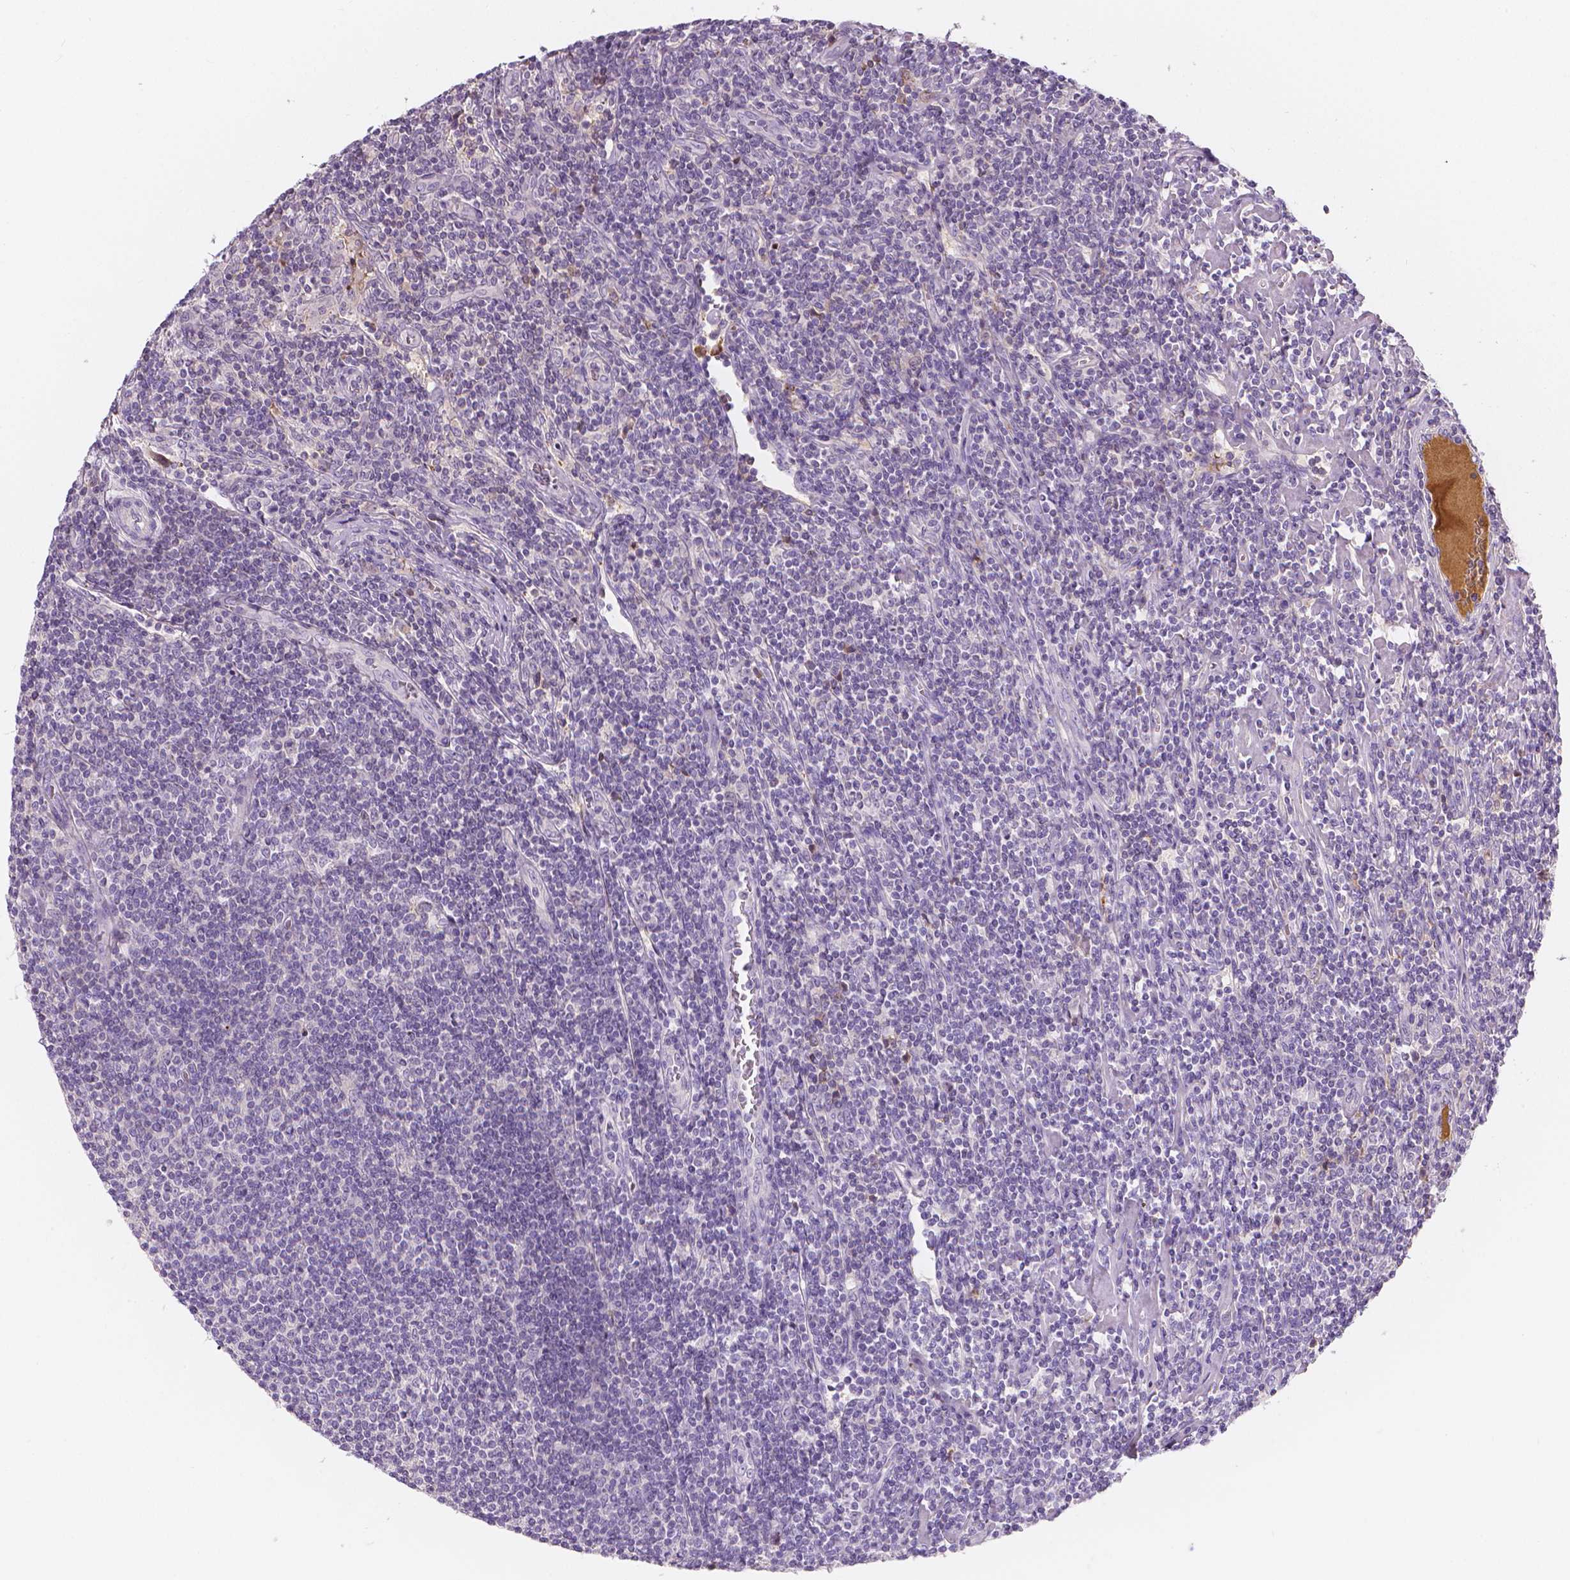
{"staining": {"intensity": "negative", "quantity": "none", "location": "none"}, "tissue": "lymphoma", "cell_type": "Tumor cells", "image_type": "cancer", "snomed": [{"axis": "morphology", "description": "Hodgkin's disease, NOS"}, {"axis": "topography", "description": "Lymph node"}], "caption": "A high-resolution image shows immunohistochemistry staining of lymphoma, which demonstrates no significant staining in tumor cells. The staining is performed using DAB (3,3'-diaminobenzidine) brown chromogen with nuclei counter-stained in using hematoxylin.", "gene": "APOA4", "patient": {"sex": "male", "age": 40}}